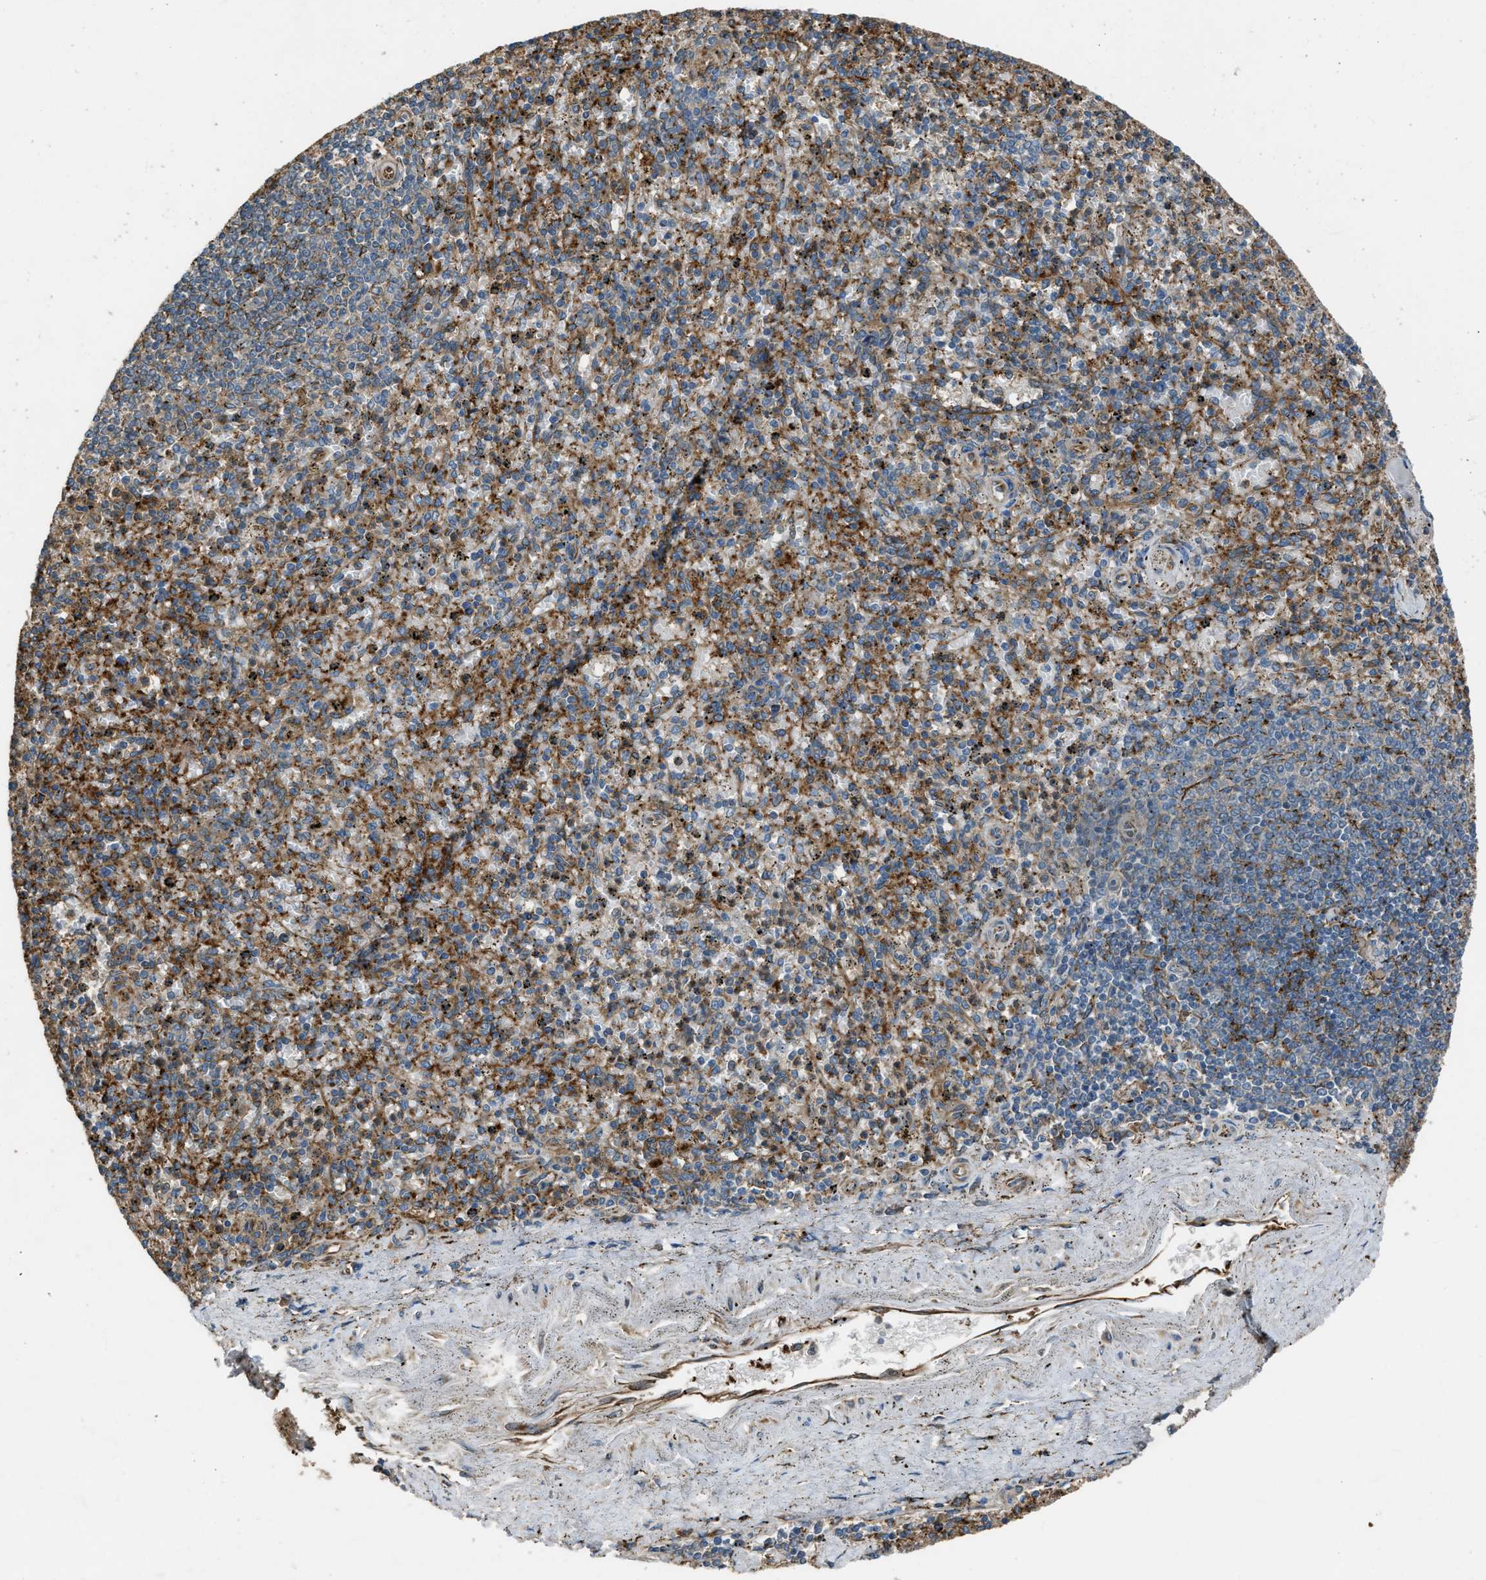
{"staining": {"intensity": "moderate", "quantity": ">75%", "location": "cytoplasmic/membranous"}, "tissue": "spleen", "cell_type": "Cells in red pulp", "image_type": "normal", "snomed": [{"axis": "morphology", "description": "Normal tissue, NOS"}, {"axis": "topography", "description": "Spleen"}], "caption": "Protein staining demonstrates moderate cytoplasmic/membranous staining in approximately >75% of cells in red pulp in unremarkable spleen.", "gene": "TRPC1", "patient": {"sex": "male", "age": 72}}